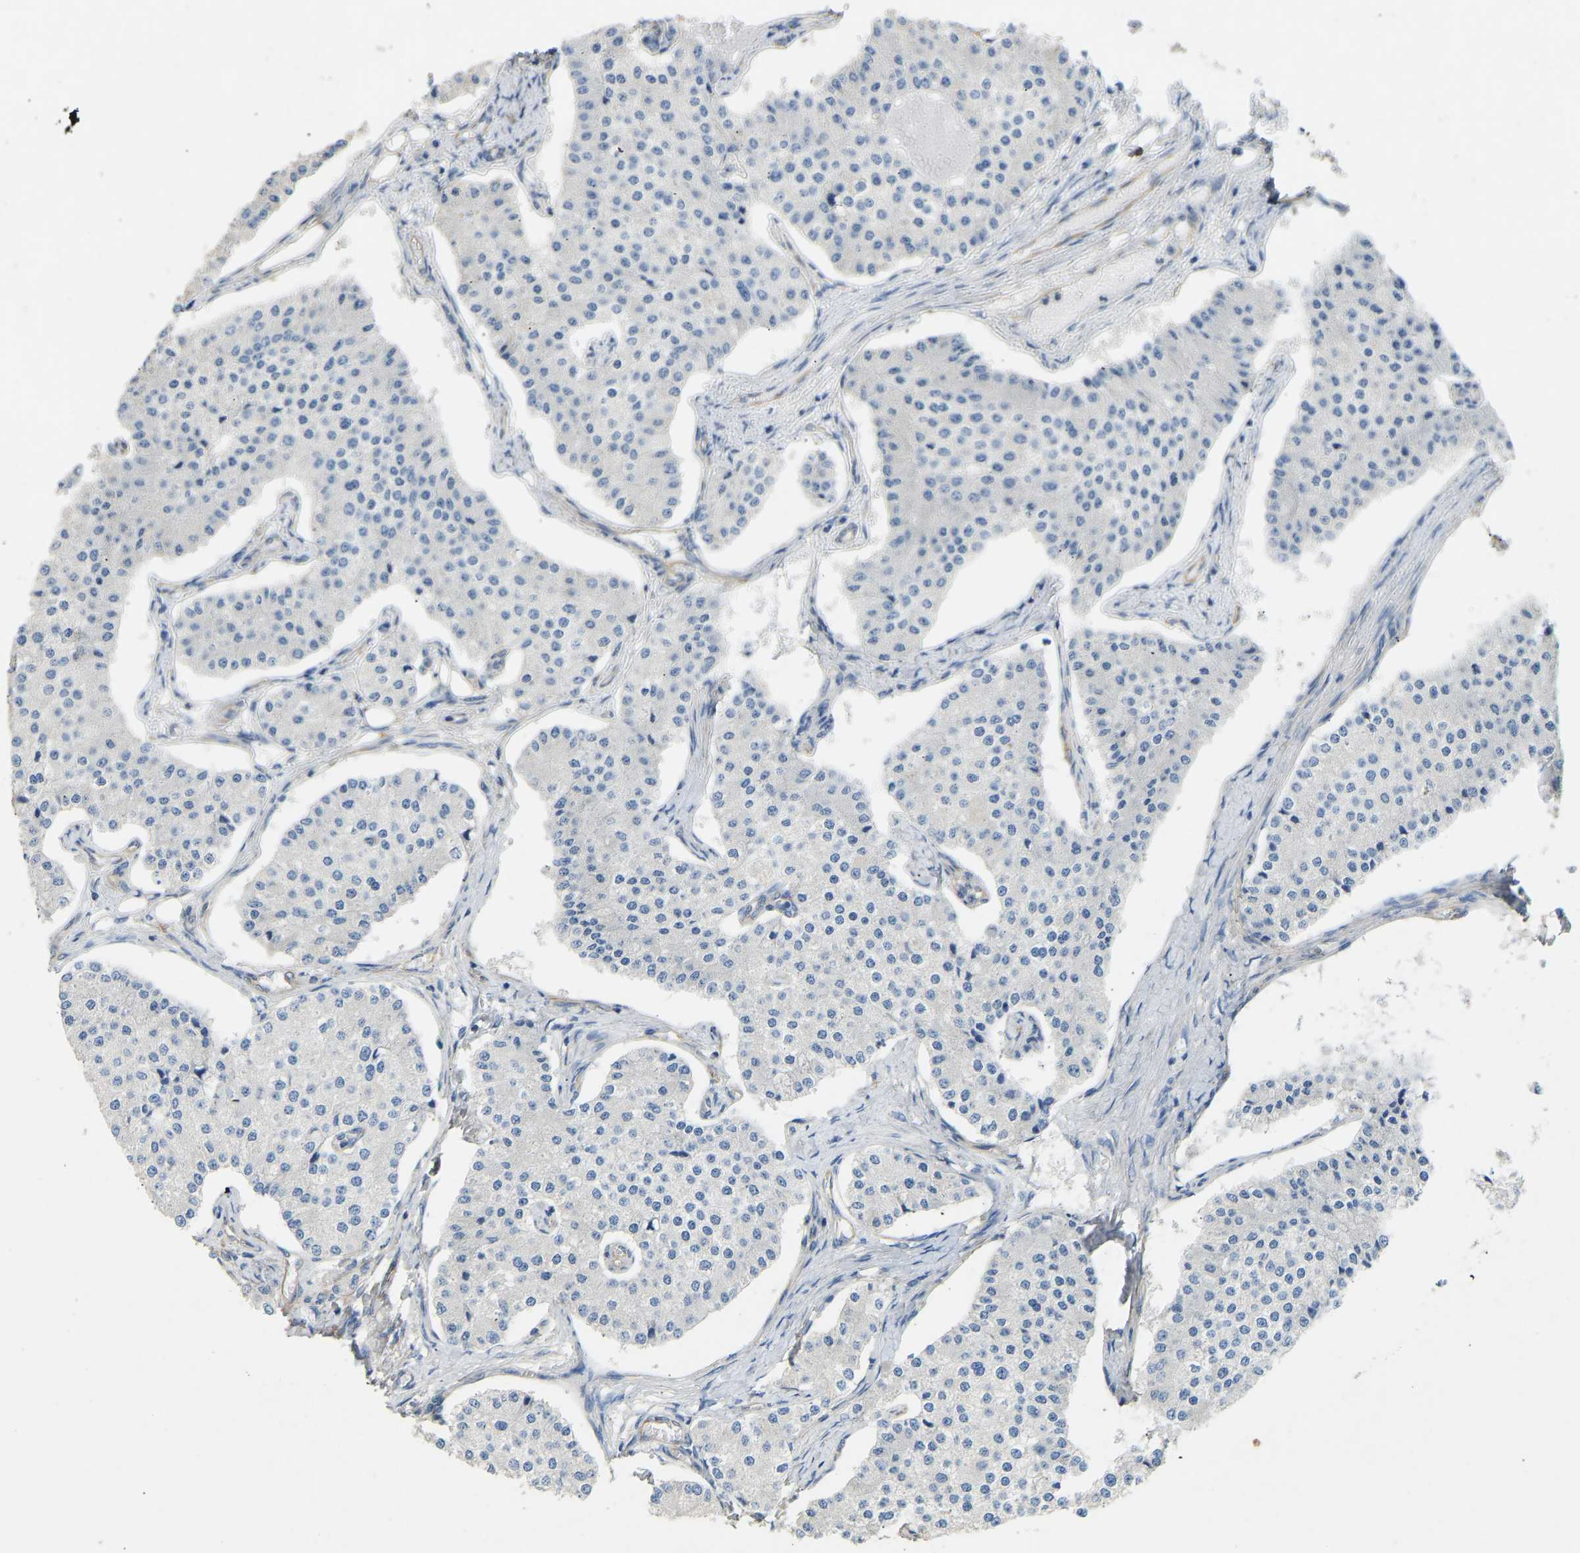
{"staining": {"intensity": "negative", "quantity": "none", "location": "none"}, "tissue": "carcinoid", "cell_type": "Tumor cells", "image_type": "cancer", "snomed": [{"axis": "morphology", "description": "Carcinoid, malignant, NOS"}, {"axis": "topography", "description": "Colon"}], "caption": "Immunohistochemistry (IHC) image of carcinoid stained for a protein (brown), which reveals no expression in tumor cells.", "gene": "TECTA", "patient": {"sex": "female", "age": 52}}